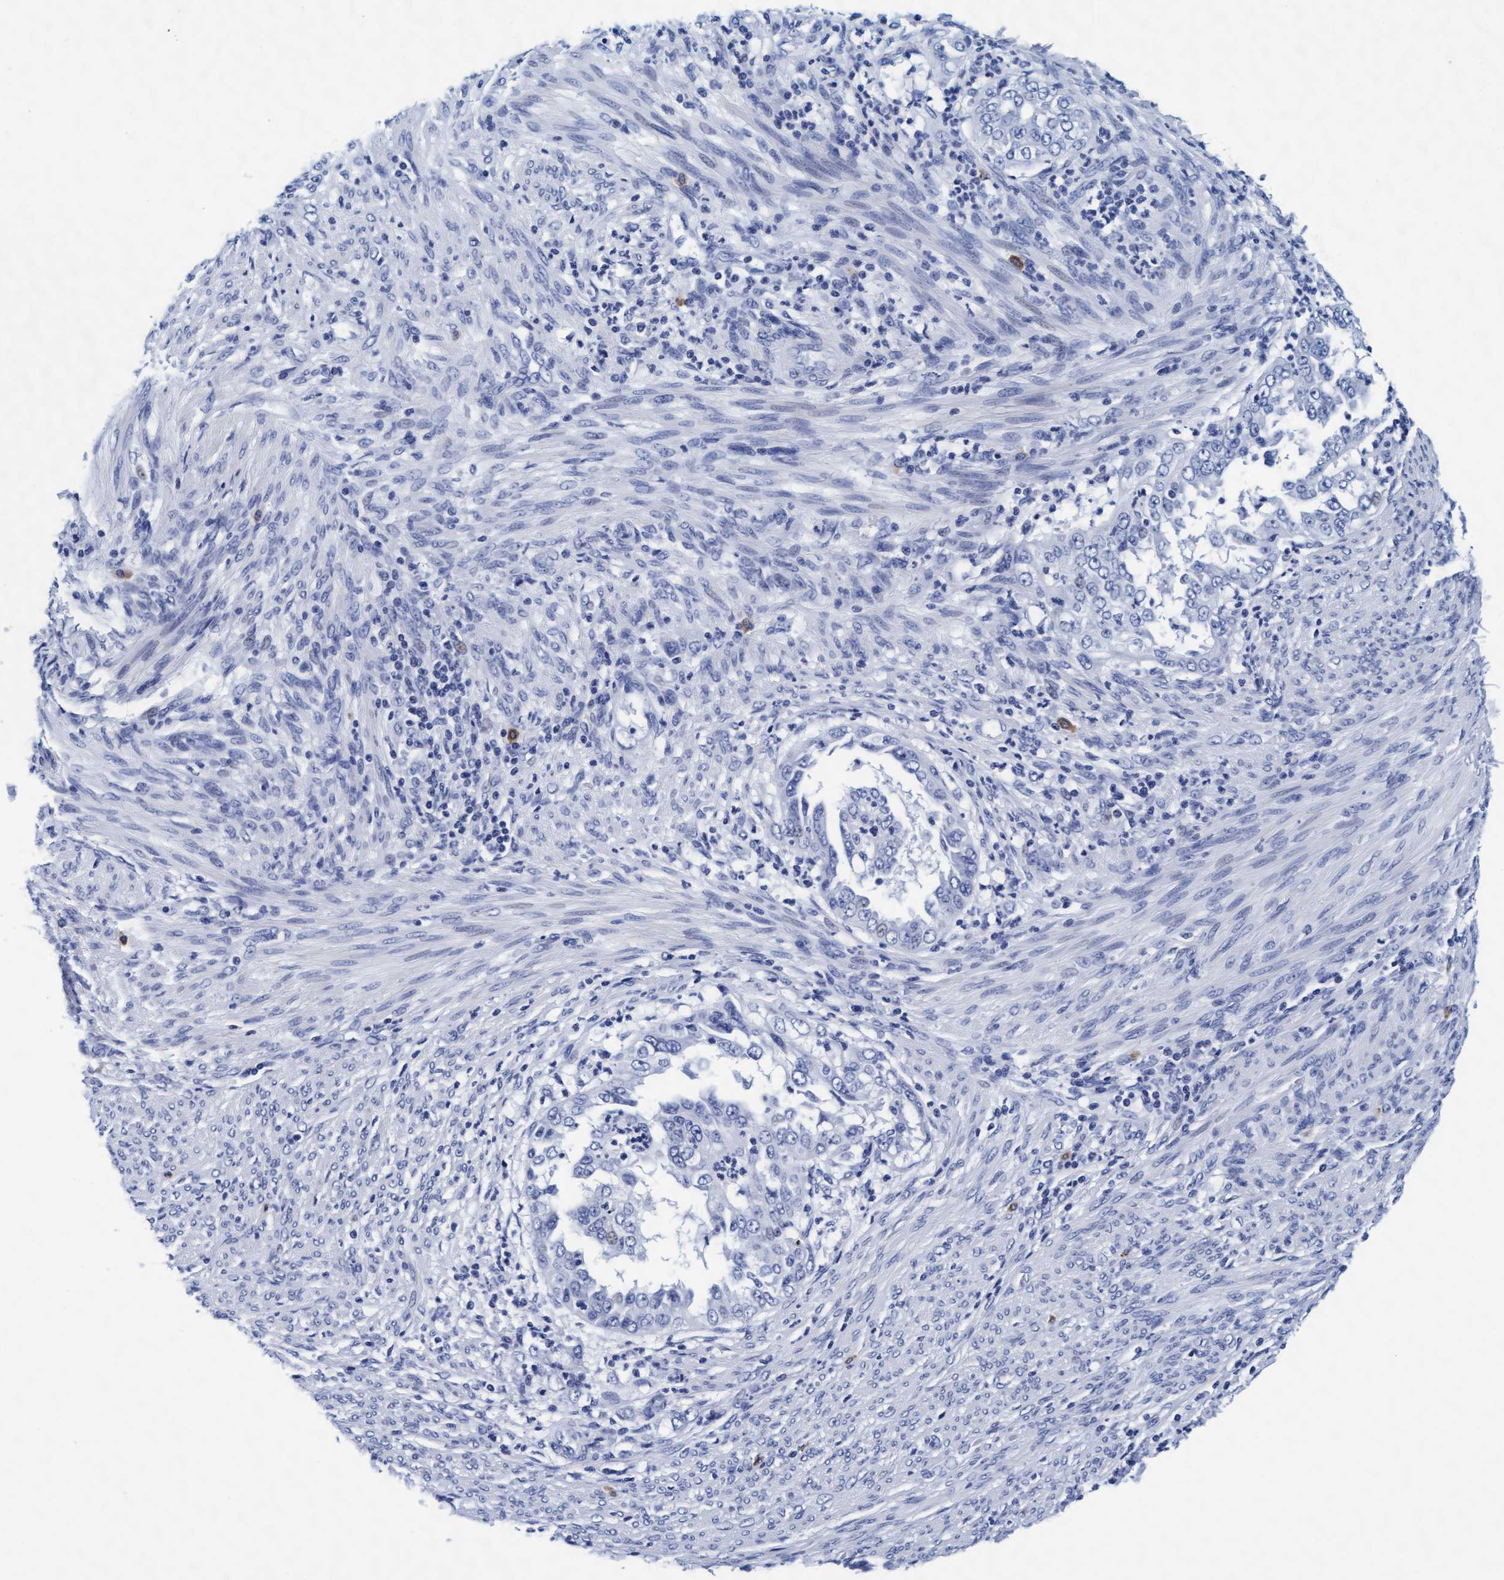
{"staining": {"intensity": "negative", "quantity": "none", "location": "none"}, "tissue": "endometrial cancer", "cell_type": "Tumor cells", "image_type": "cancer", "snomed": [{"axis": "morphology", "description": "Adenocarcinoma, NOS"}, {"axis": "topography", "description": "Endometrium"}], "caption": "Endometrial cancer was stained to show a protein in brown. There is no significant expression in tumor cells. Nuclei are stained in blue.", "gene": "ARSG", "patient": {"sex": "female", "age": 85}}